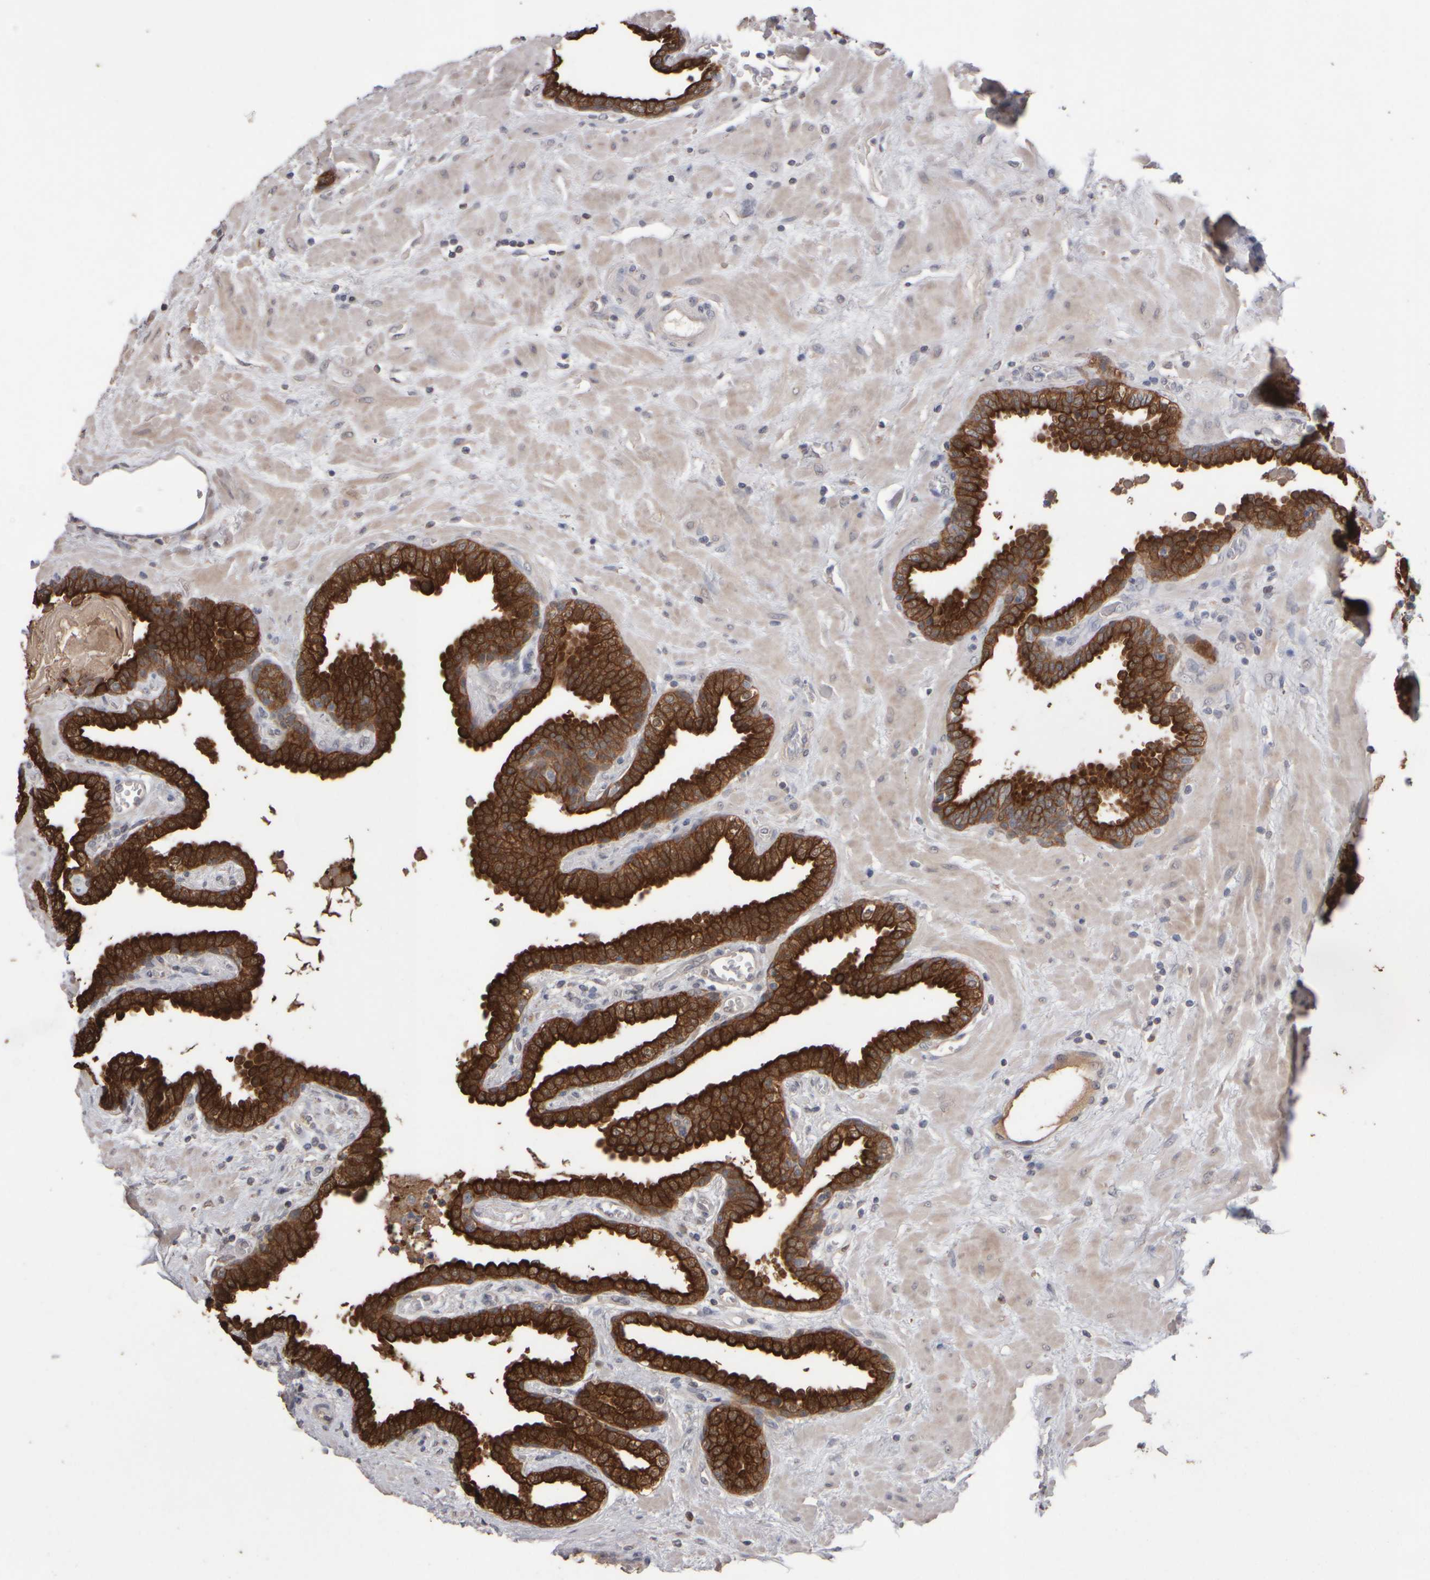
{"staining": {"intensity": "strong", "quantity": ">75%", "location": "cytoplasmic/membranous"}, "tissue": "prostate", "cell_type": "Glandular cells", "image_type": "normal", "snomed": [{"axis": "morphology", "description": "Normal tissue, NOS"}, {"axis": "topography", "description": "Prostate"}], "caption": "Unremarkable prostate shows strong cytoplasmic/membranous positivity in approximately >75% of glandular cells, visualized by immunohistochemistry. The staining was performed using DAB (3,3'-diaminobenzidine), with brown indicating positive protein expression. Nuclei are stained blue with hematoxylin.", "gene": "EPHX2", "patient": {"sex": "male", "age": 51}}